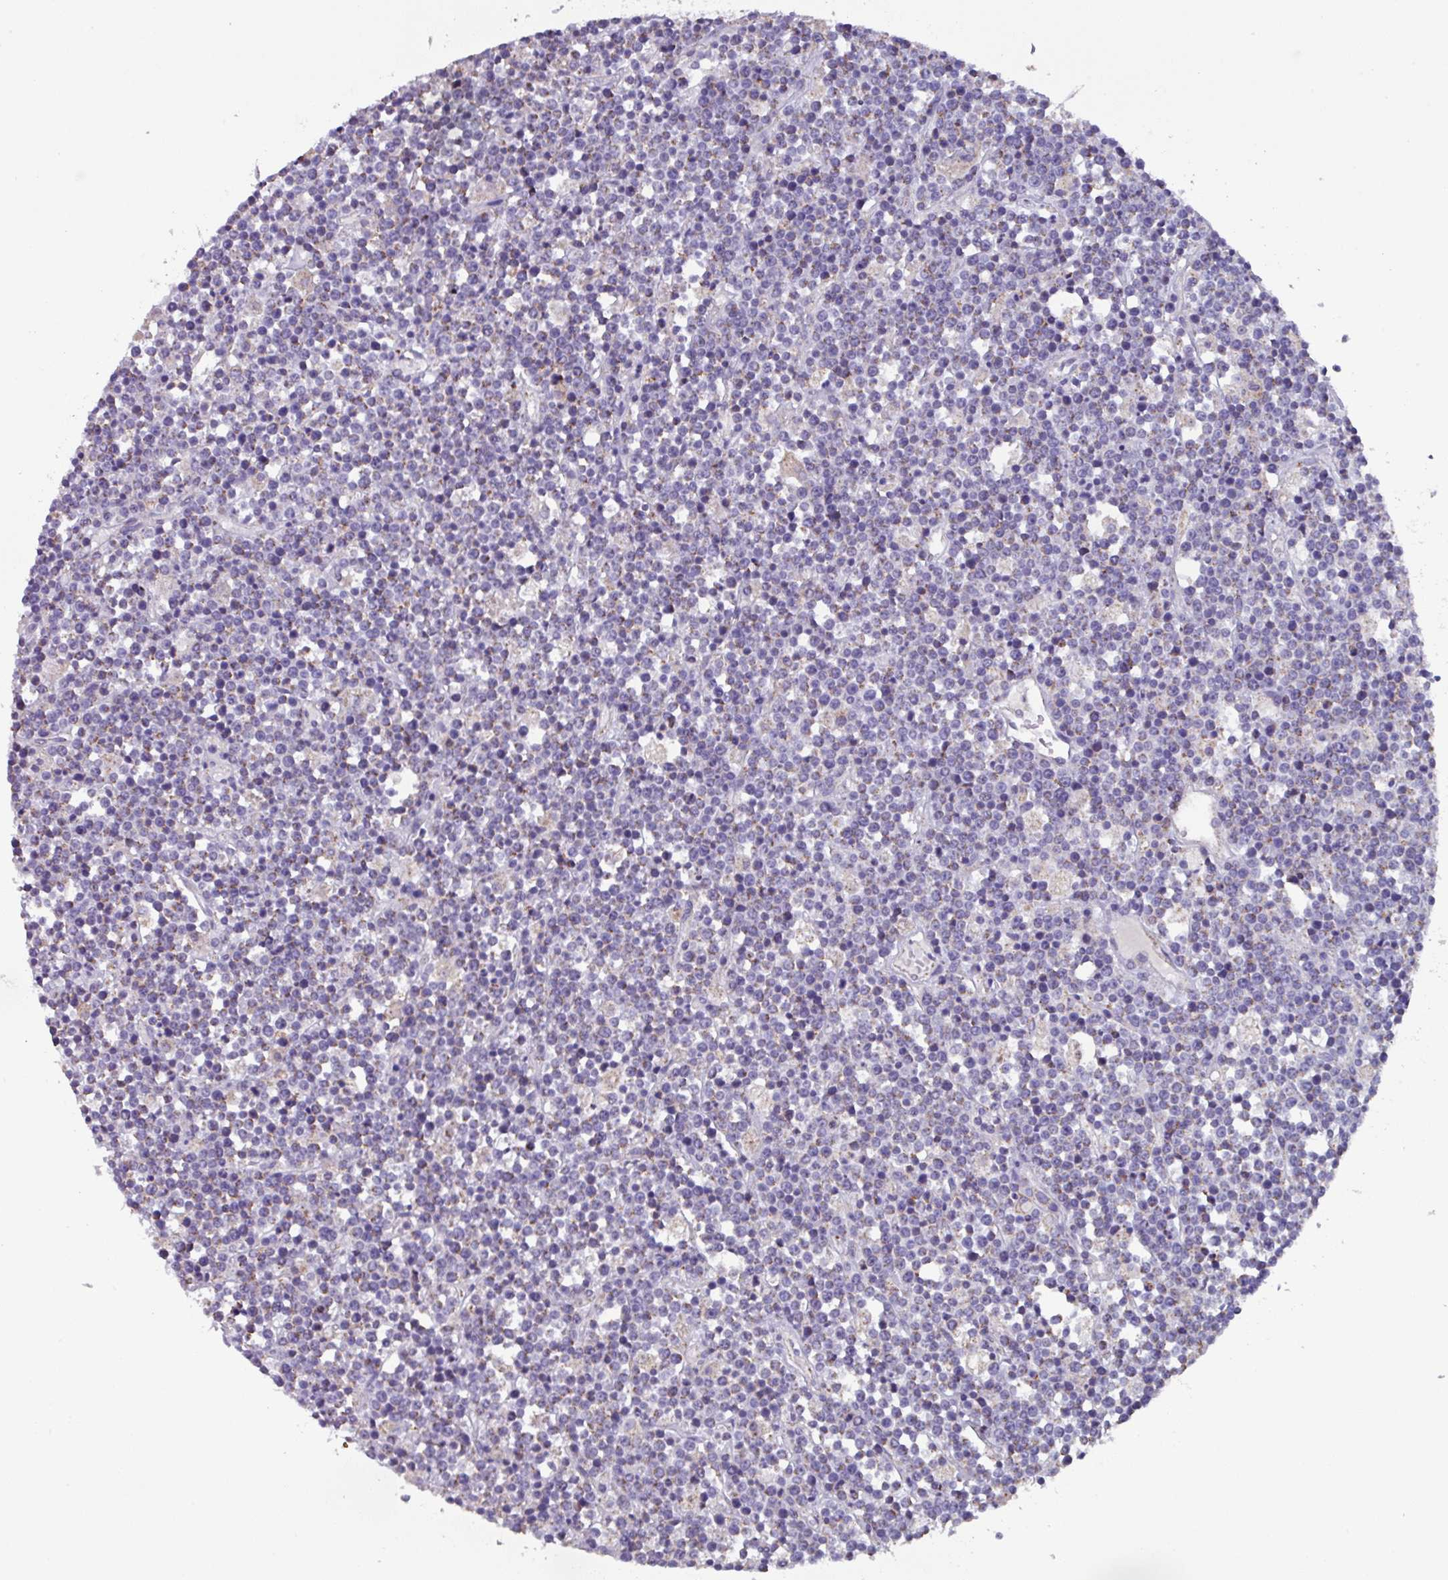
{"staining": {"intensity": "negative", "quantity": "none", "location": "none"}, "tissue": "lymphoma", "cell_type": "Tumor cells", "image_type": "cancer", "snomed": [{"axis": "morphology", "description": "Malignant lymphoma, non-Hodgkin's type, High grade"}, {"axis": "topography", "description": "Ovary"}], "caption": "There is no significant staining in tumor cells of malignant lymphoma, non-Hodgkin's type (high-grade).", "gene": "MT-ND4", "patient": {"sex": "female", "age": 56}}